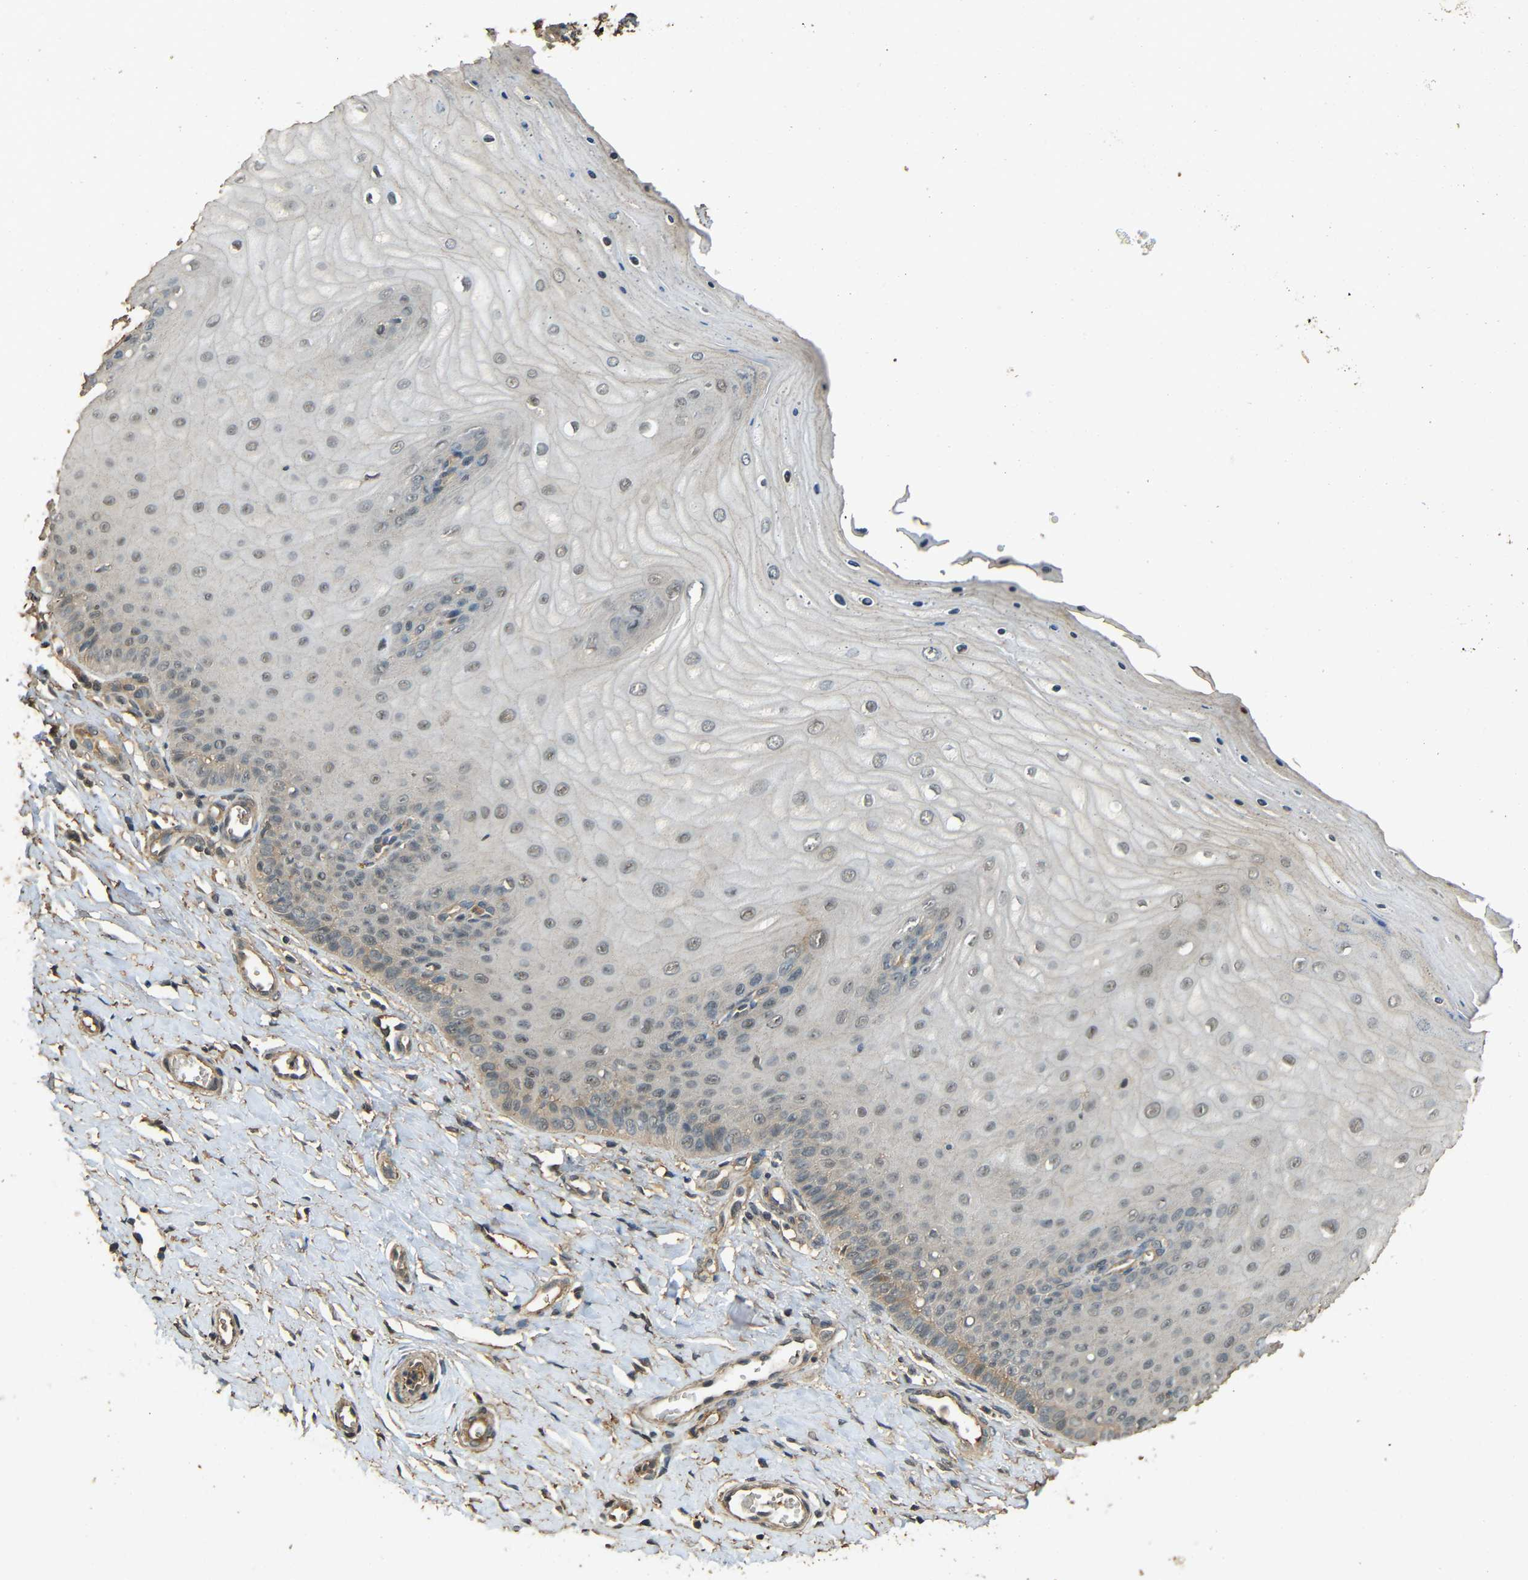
{"staining": {"intensity": "moderate", "quantity": ">75%", "location": "cytoplasmic/membranous"}, "tissue": "cervix", "cell_type": "Glandular cells", "image_type": "normal", "snomed": [{"axis": "morphology", "description": "Normal tissue, NOS"}, {"axis": "topography", "description": "Cervix"}], "caption": "Protein staining of normal cervix shows moderate cytoplasmic/membranous positivity in about >75% of glandular cells.", "gene": "PDE5A", "patient": {"sex": "female", "age": 55}}